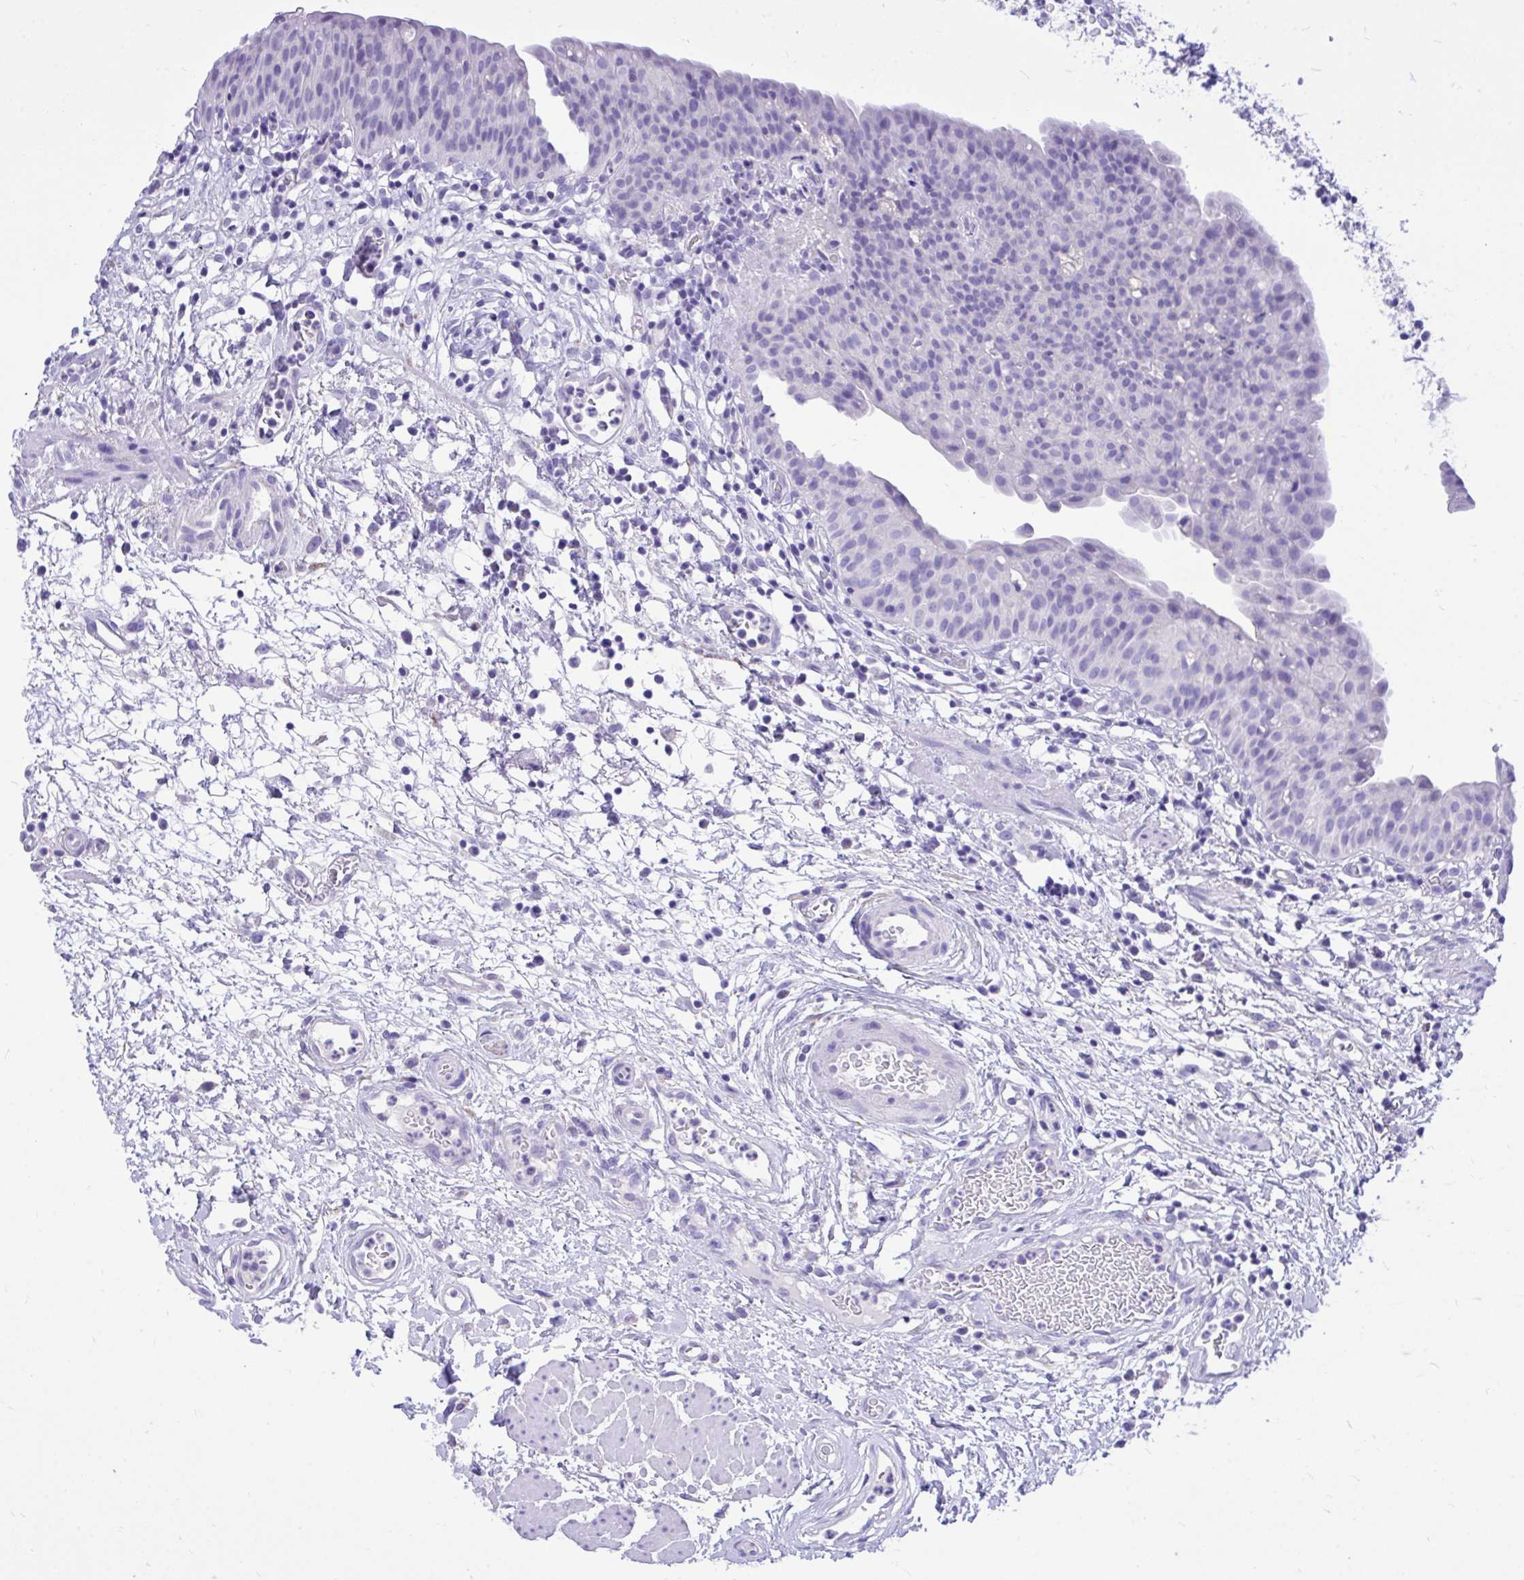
{"staining": {"intensity": "negative", "quantity": "none", "location": "none"}, "tissue": "urinary bladder", "cell_type": "Urothelial cells", "image_type": "normal", "snomed": [{"axis": "morphology", "description": "Normal tissue, NOS"}, {"axis": "morphology", "description": "Inflammation, NOS"}, {"axis": "topography", "description": "Urinary bladder"}], "caption": "Photomicrograph shows no protein staining in urothelial cells of normal urinary bladder. The staining is performed using DAB brown chromogen with nuclei counter-stained in using hematoxylin.", "gene": "MON1A", "patient": {"sex": "male", "age": 57}}